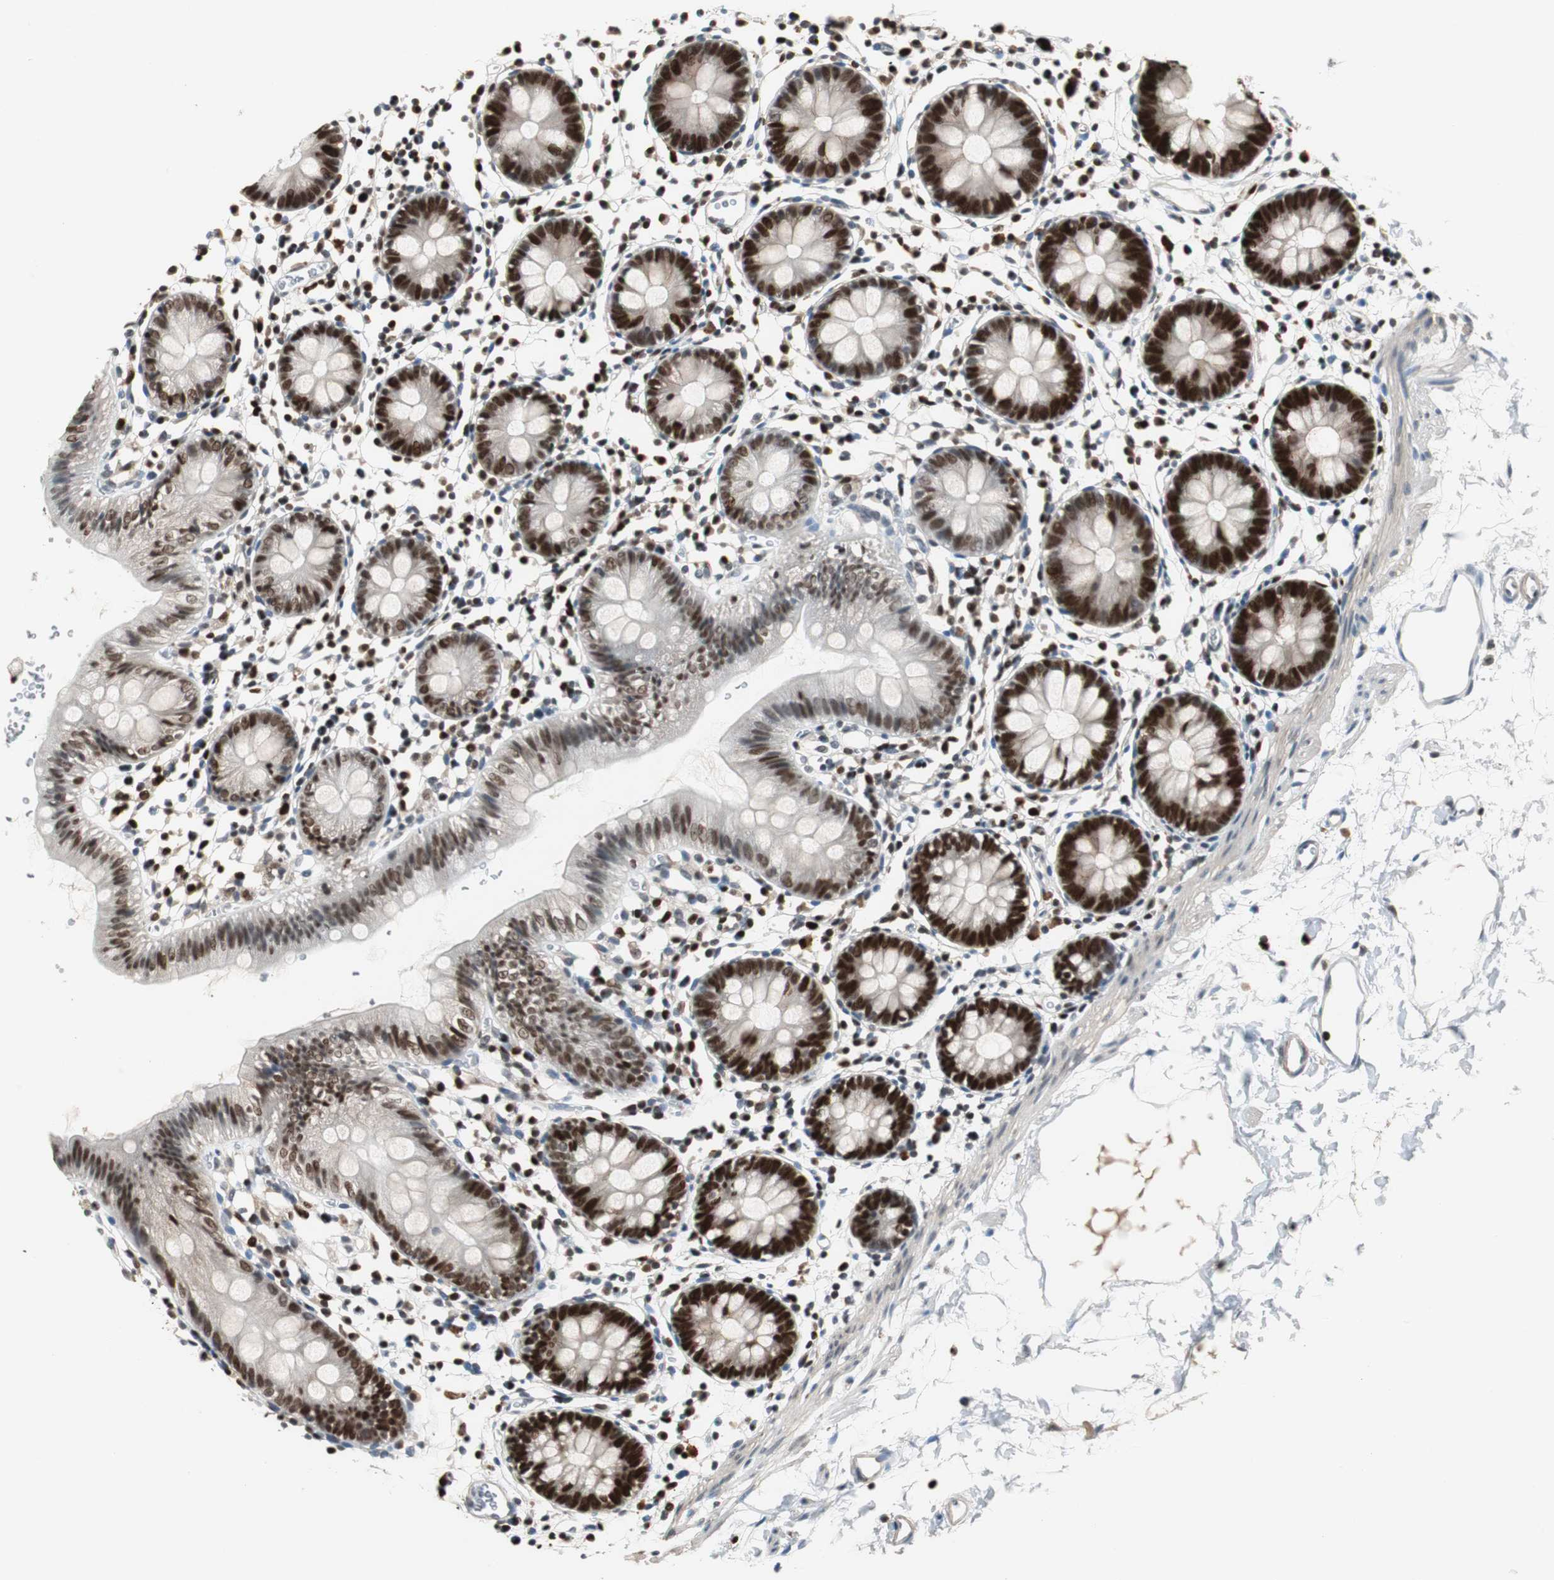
{"staining": {"intensity": "negative", "quantity": "none", "location": "none"}, "tissue": "colon", "cell_type": "Endothelial cells", "image_type": "normal", "snomed": [{"axis": "morphology", "description": "Normal tissue, NOS"}, {"axis": "topography", "description": "Colon"}], "caption": "A high-resolution photomicrograph shows immunohistochemistry (IHC) staining of unremarkable colon, which demonstrates no significant staining in endothelial cells.", "gene": "FEN1", "patient": {"sex": "male", "age": 14}}